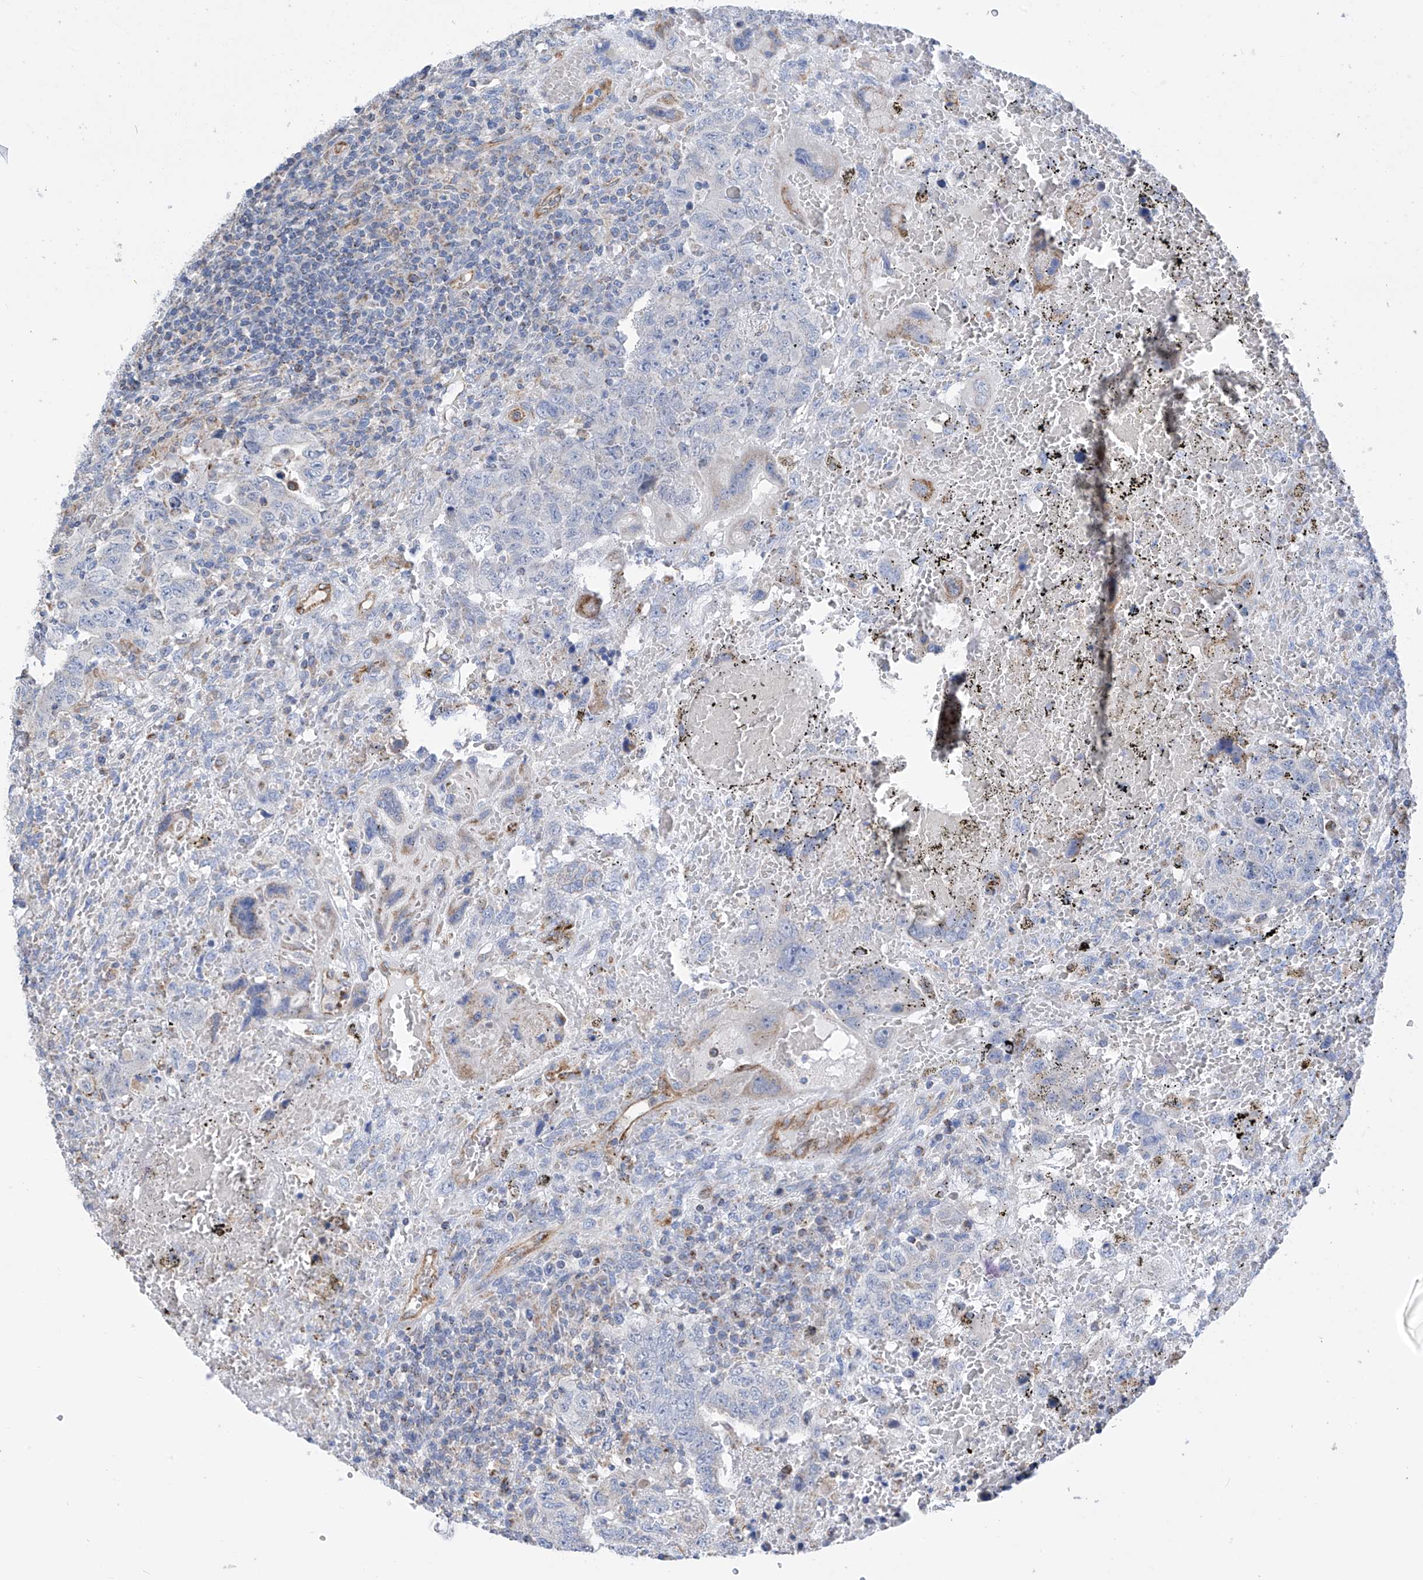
{"staining": {"intensity": "moderate", "quantity": "<25%", "location": "cytoplasmic/membranous"}, "tissue": "testis cancer", "cell_type": "Tumor cells", "image_type": "cancer", "snomed": [{"axis": "morphology", "description": "Carcinoma, Embryonal, NOS"}, {"axis": "topography", "description": "Testis"}], "caption": "This is a photomicrograph of immunohistochemistry staining of embryonal carcinoma (testis), which shows moderate positivity in the cytoplasmic/membranous of tumor cells.", "gene": "EIF5B", "patient": {"sex": "male", "age": 26}}